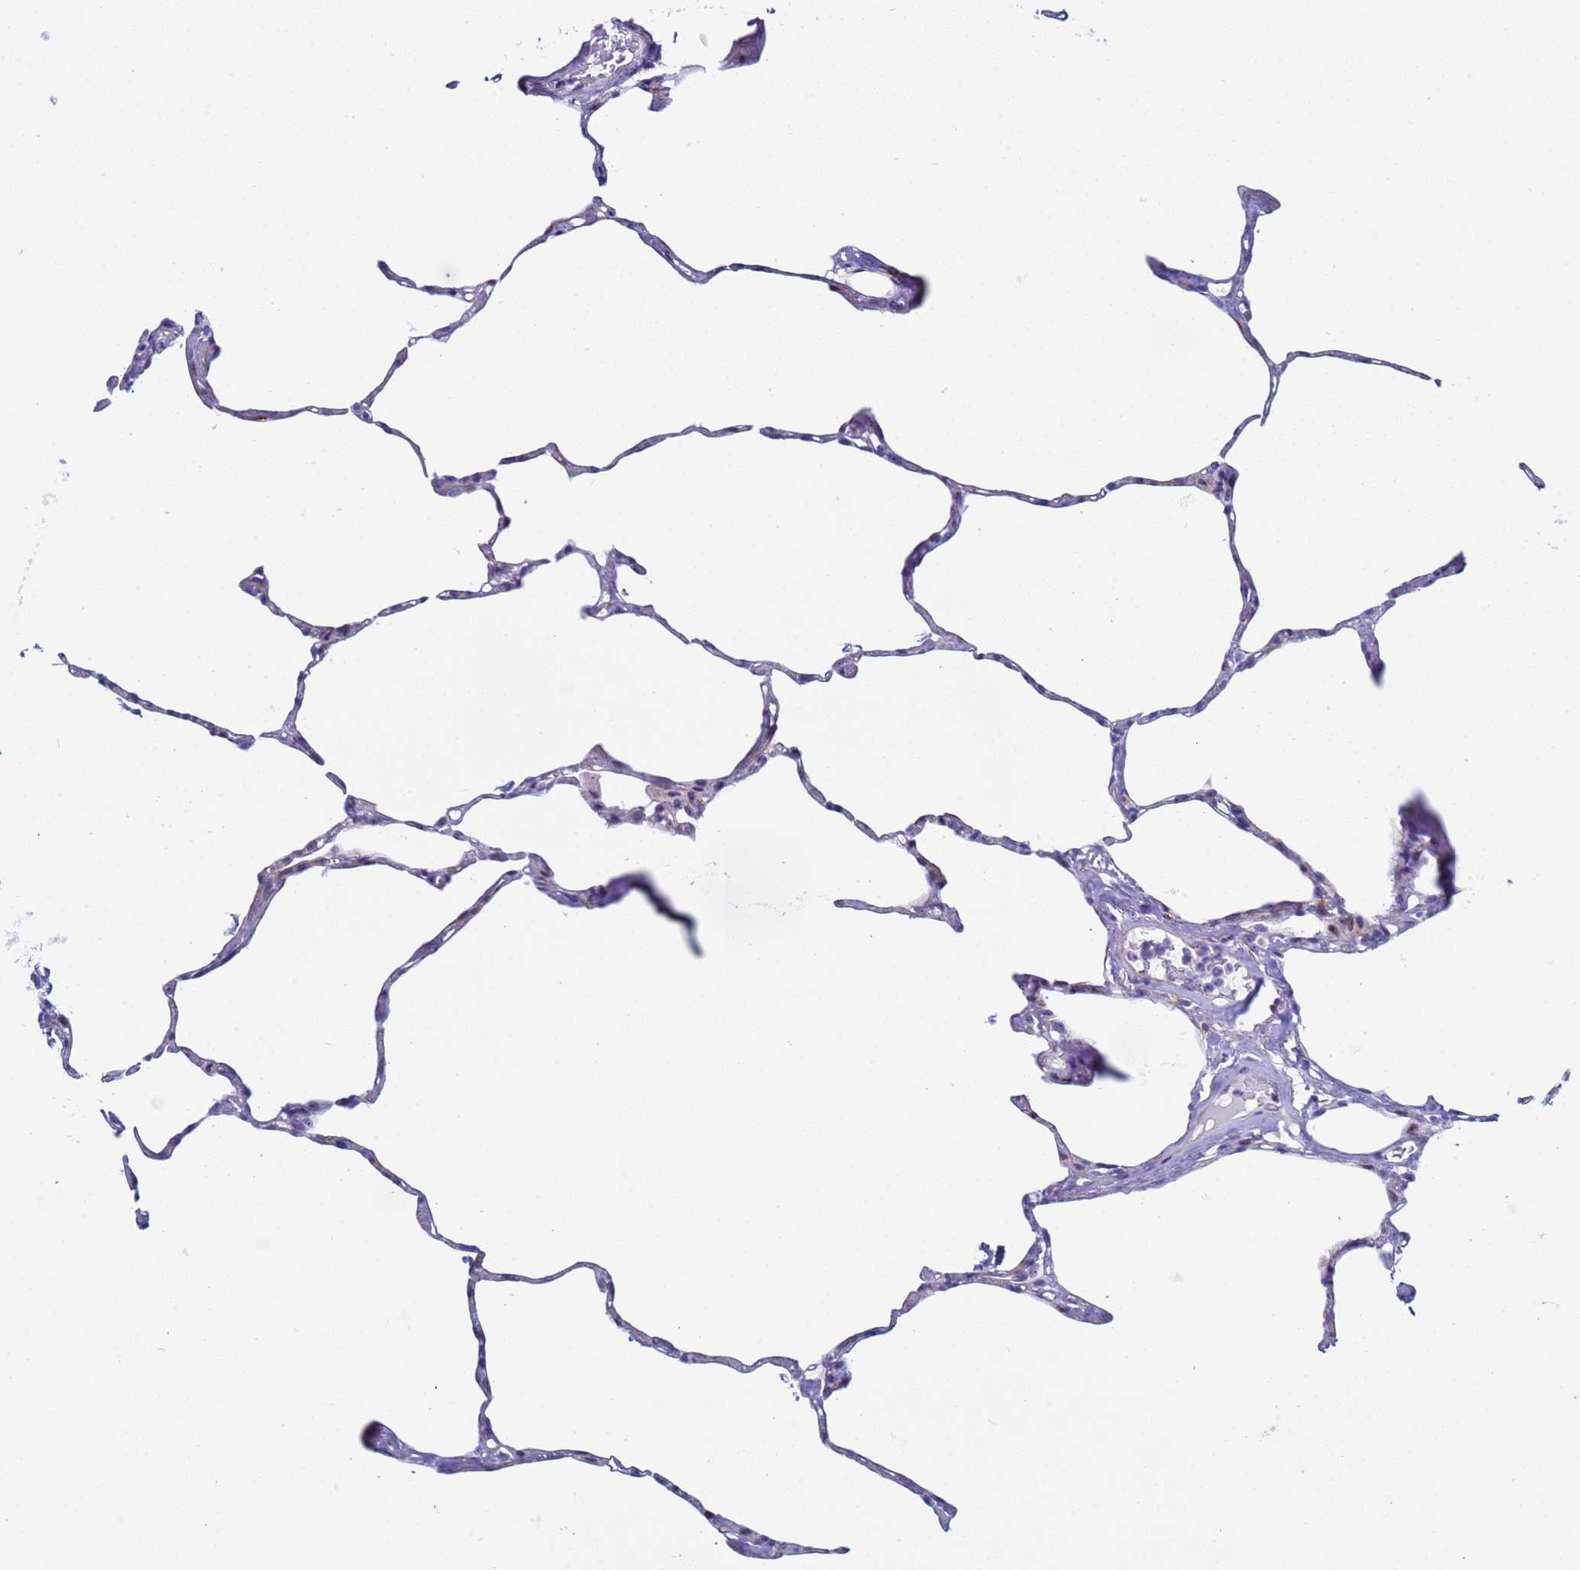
{"staining": {"intensity": "negative", "quantity": "none", "location": "none"}, "tissue": "lung", "cell_type": "Alveolar cells", "image_type": "normal", "snomed": [{"axis": "morphology", "description": "Normal tissue, NOS"}, {"axis": "topography", "description": "Lung"}], "caption": "Alveolar cells show no significant expression in benign lung. Brightfield microscopy of immunohistochemistry stained with DAB (brown) and hematoxylin (blue), captured at high magnification.", "gene": "POP5", "patient": {"sex": "male", "age": 65}}